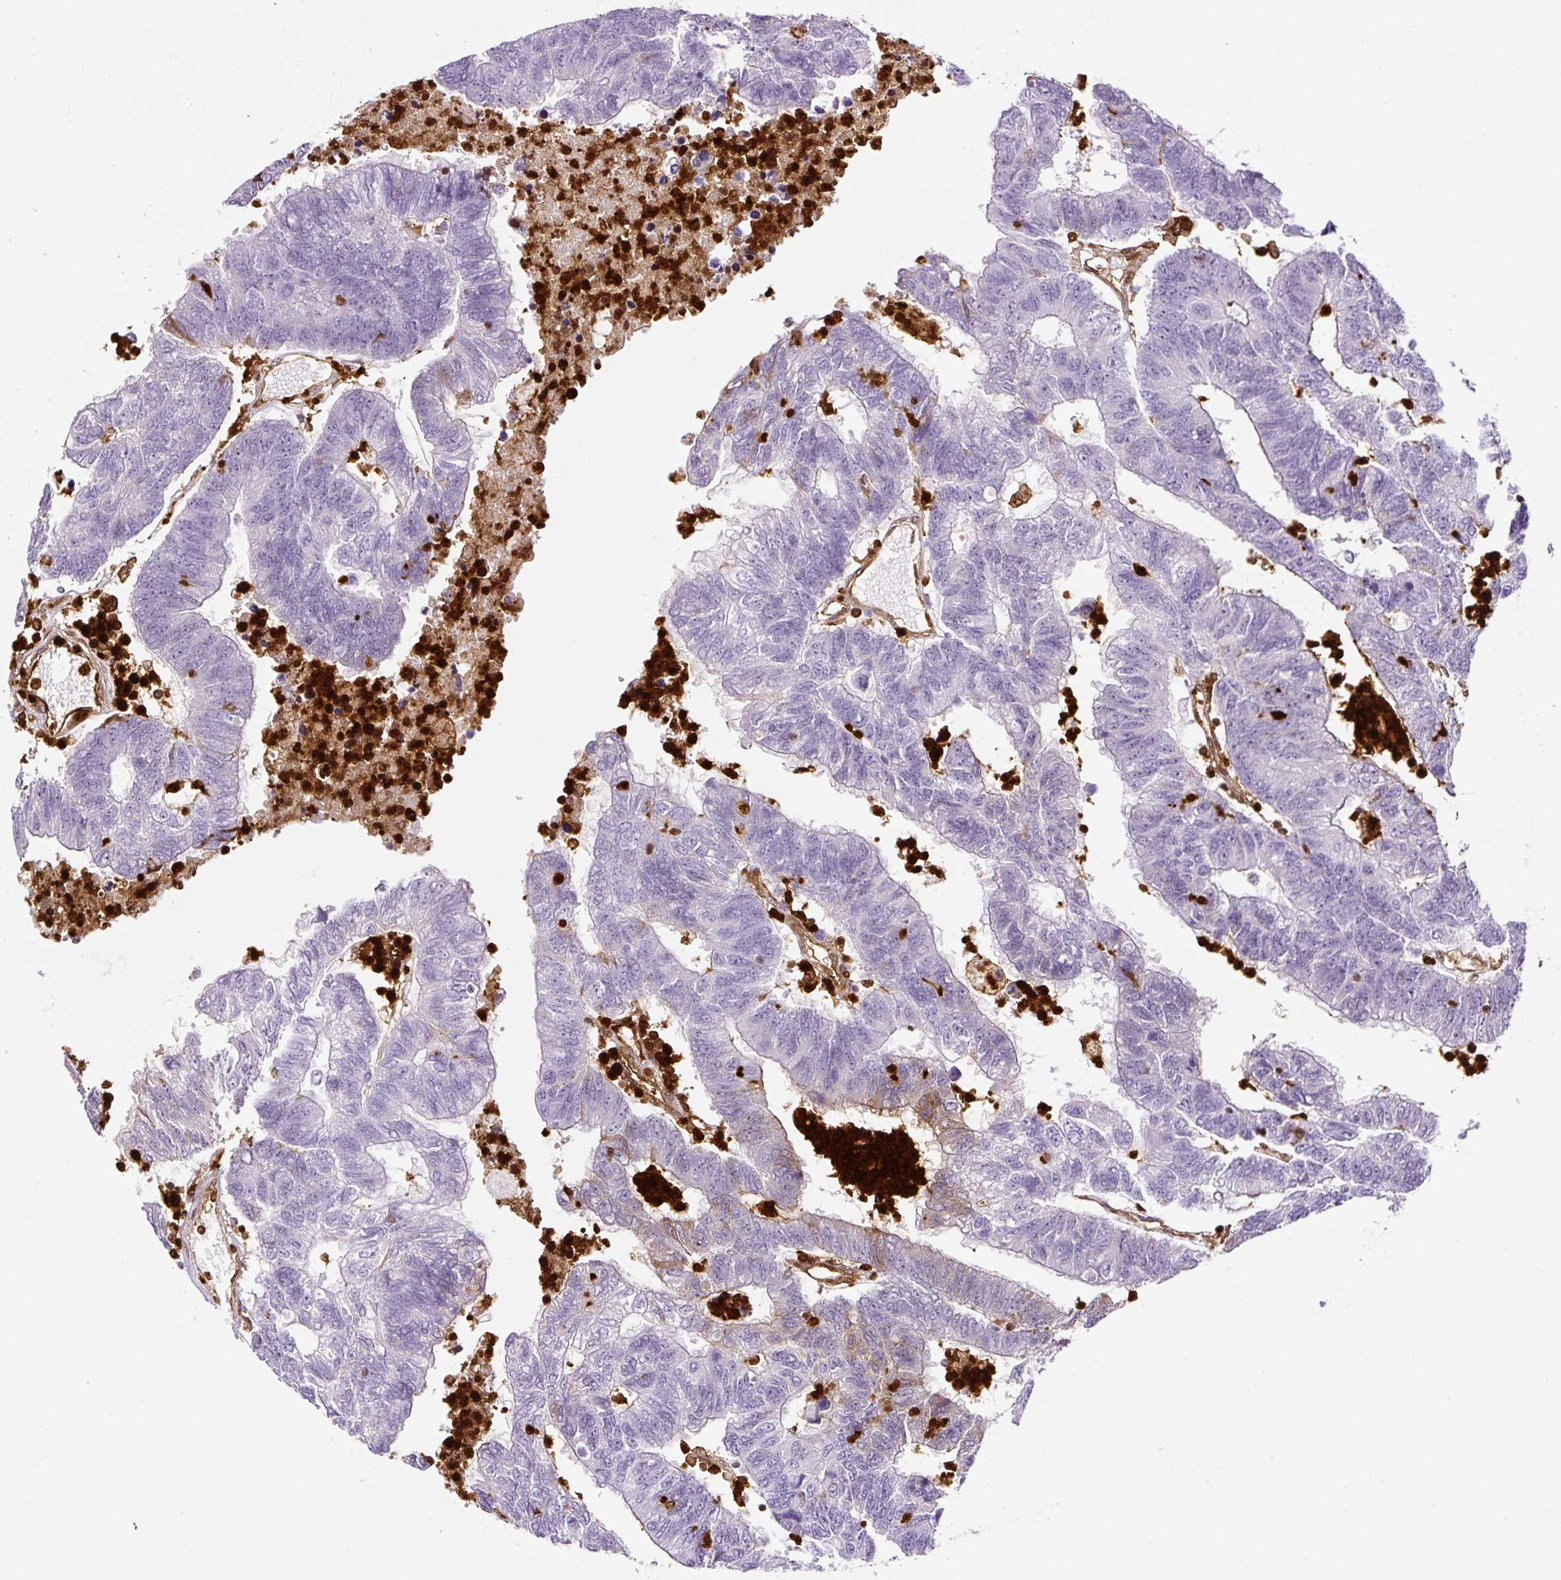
{"staining": {"intensity": "negative", "quantity": "none", "location": "none"}, "tissue": "colorectal cancer", "cell_type": "Tumor cells", "image_type": "cancer", "snomed": [{"axis": "morphology", "description": "Adenocarcinoma, NOS"}, {"axis": "topography", "description": "Colon"}], "caption": "This is a photomicrograph of immunohistochemistry (IHC) staining of colorectal cancer, which shows no staining in tumor cells.", "gene": "ANXA1", "patient": {"sex": "female", "age": 48}}